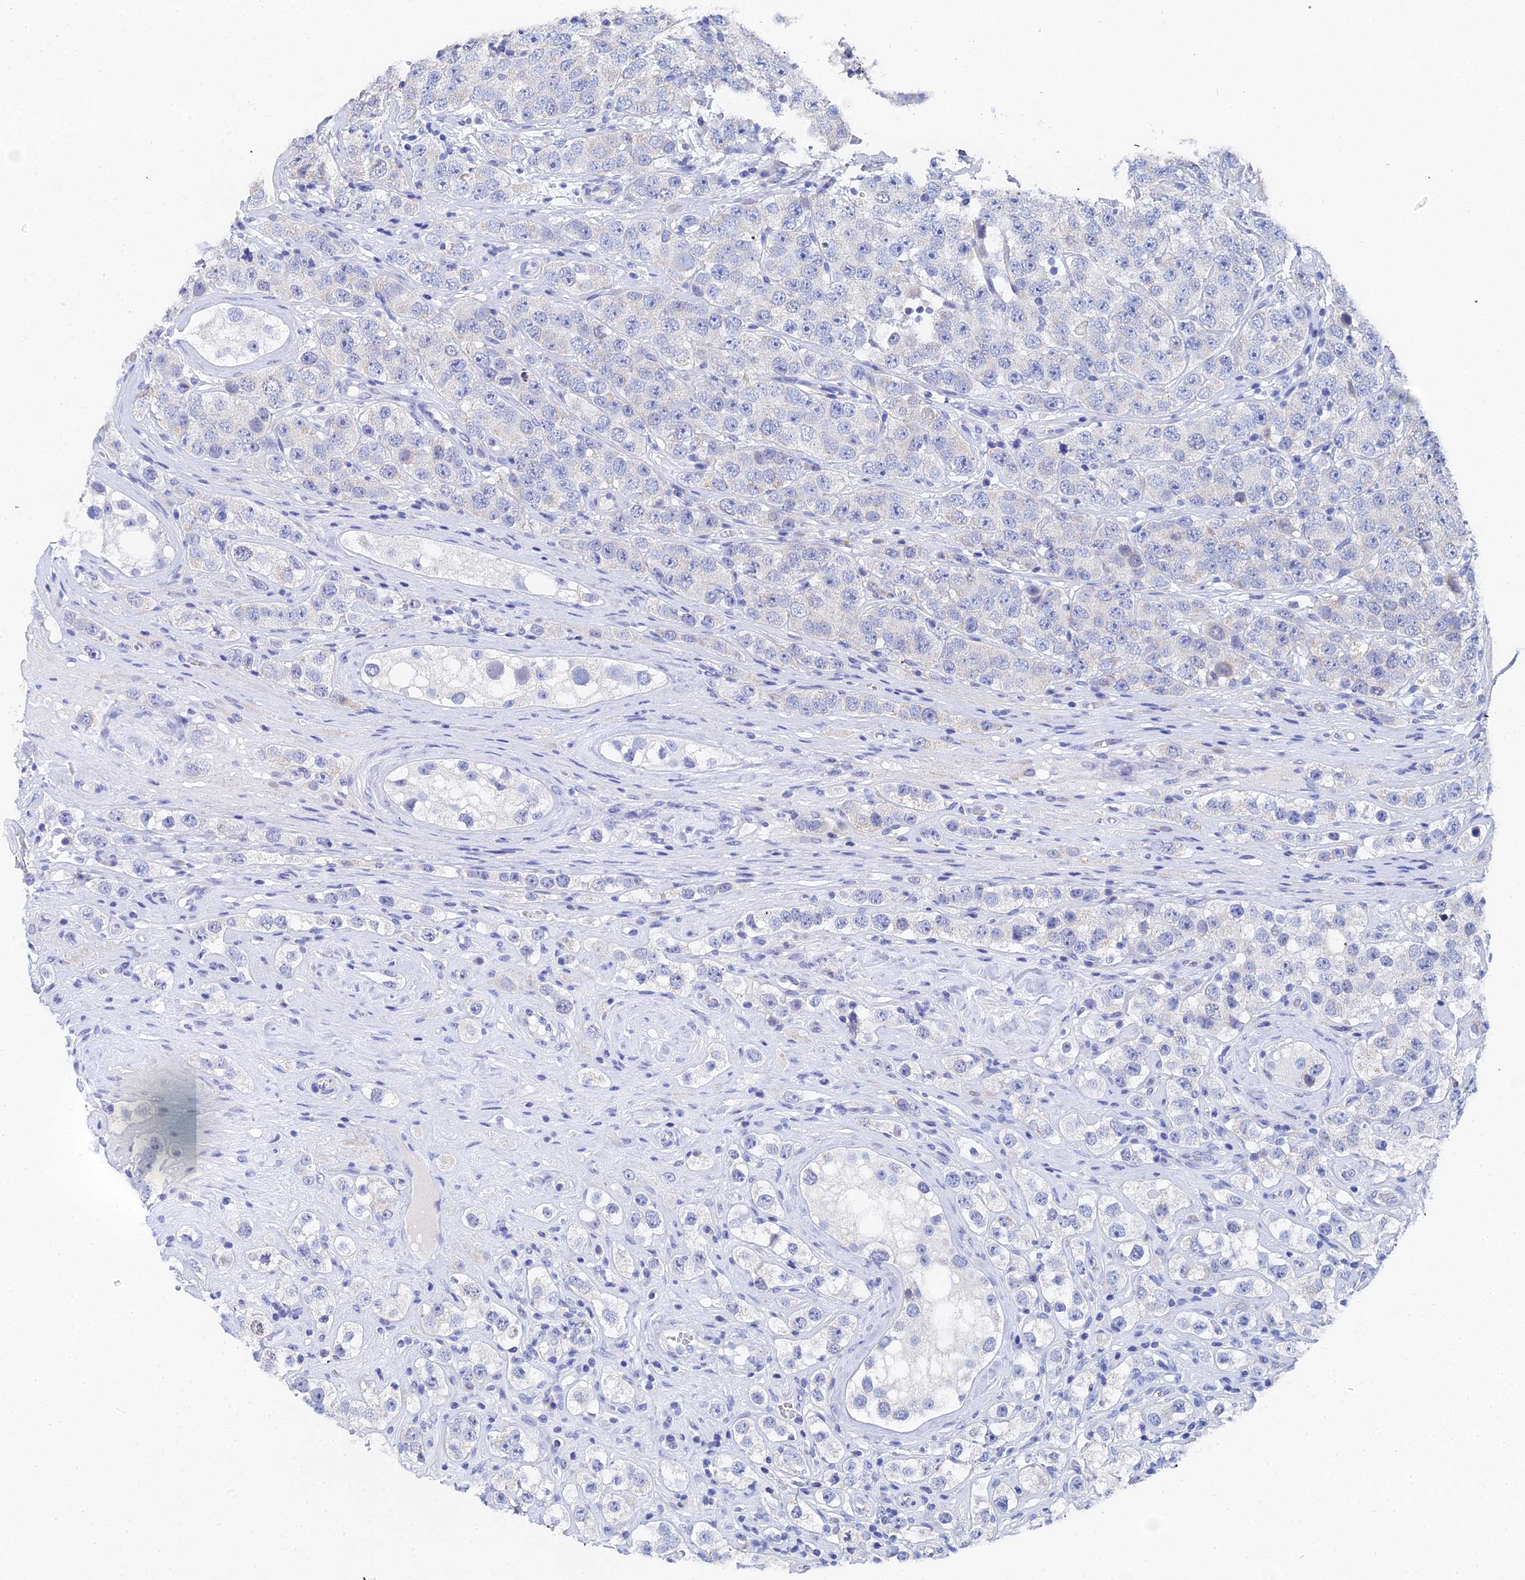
{"staining": {"intensity": "negative", "quantity": "none", "location": "none"}, "tissue": "testis cancer", "cell_type": "Tumor cells", "image_type": "cancer", "snomed": [{"axis": "morphology", "description": "Seminoma, NOS"}, {"axis": "topography", "description": "Testis"}], "caption": "There is no significant staining in tumor cells of seminoma (testis).", "gene": "OCM", "patient": {"sex": "male", "age": 28}}